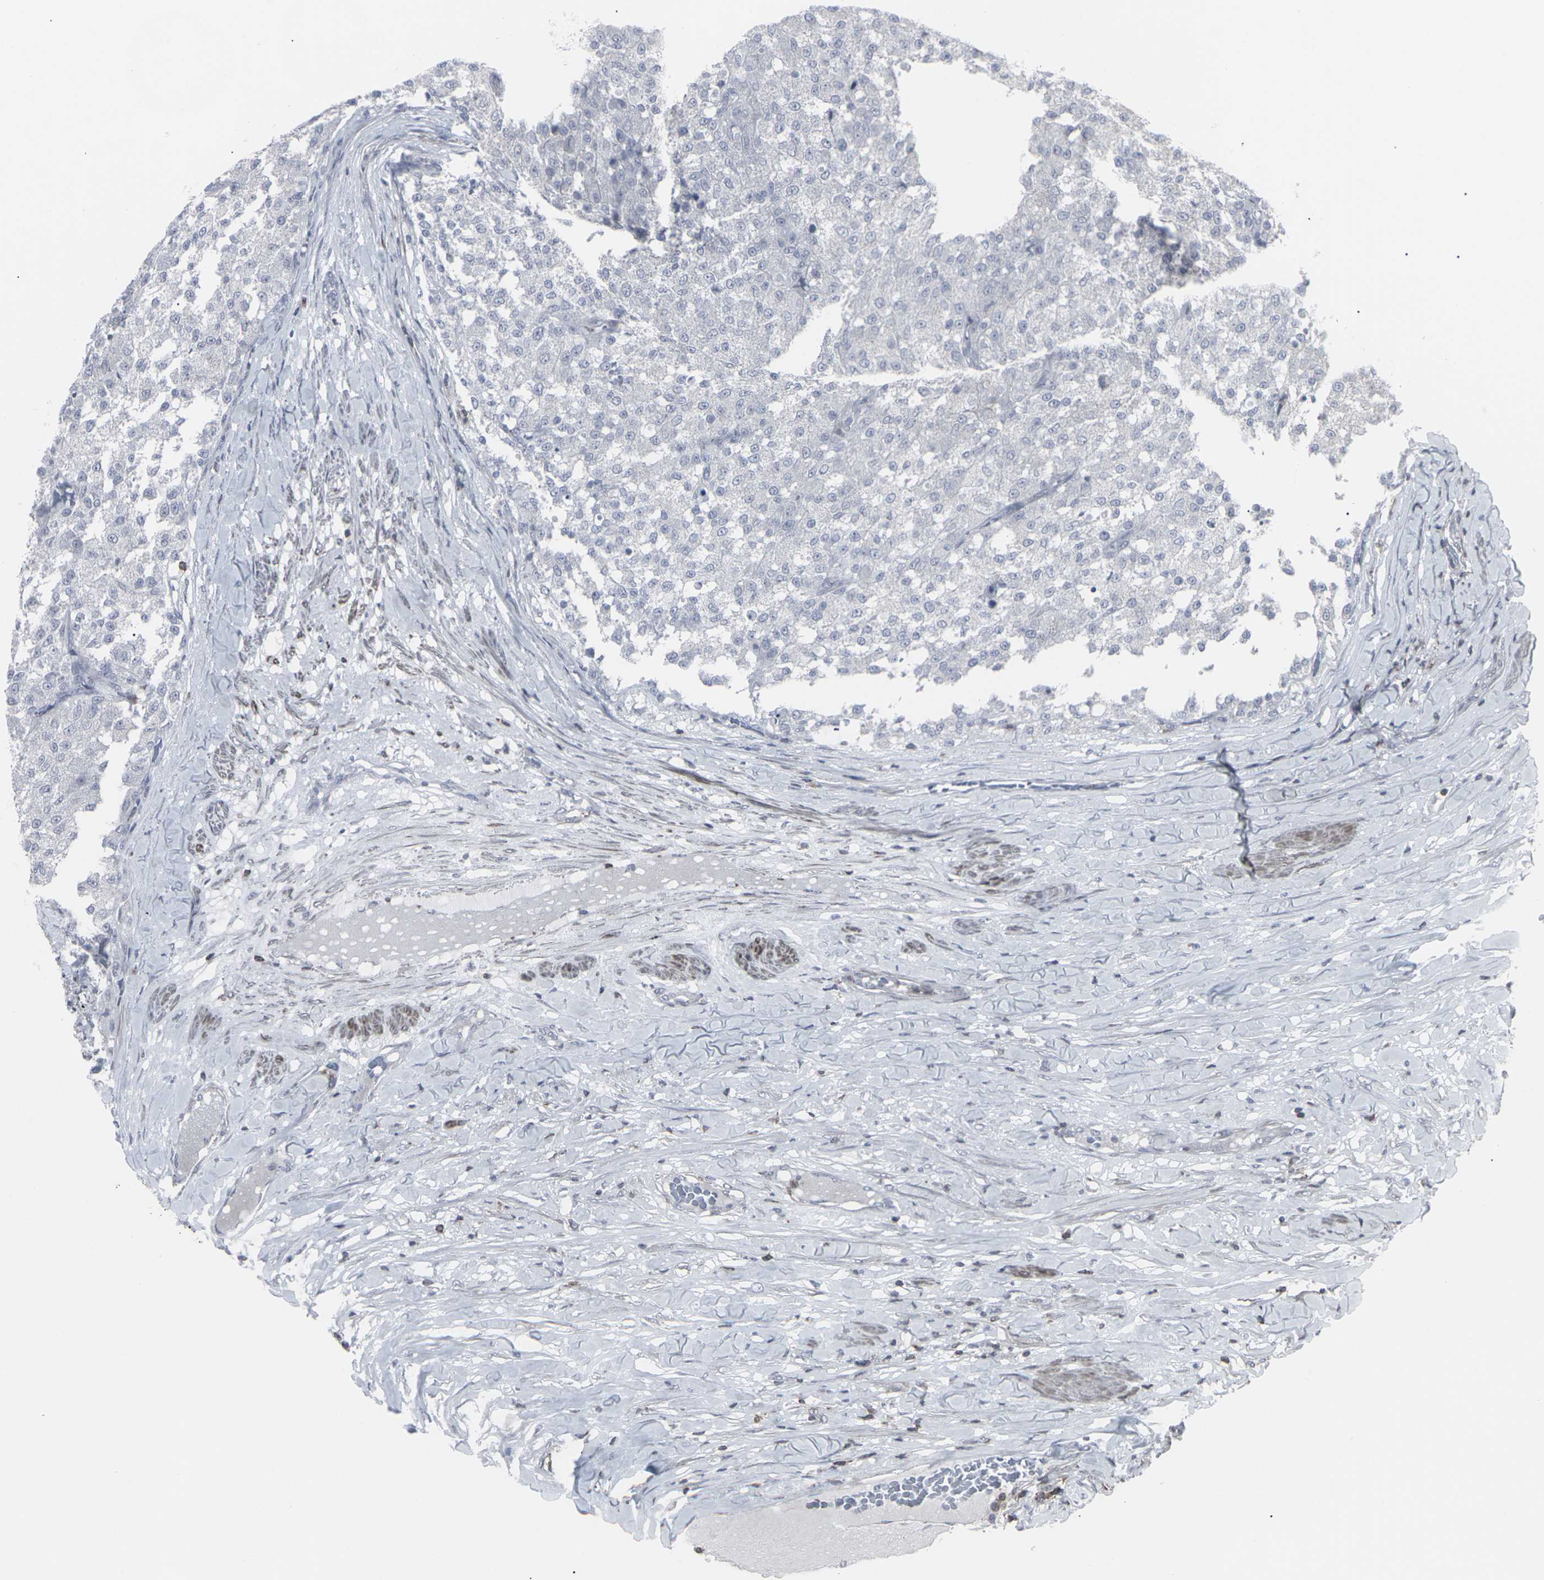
{"staining": {"intensity": "negative", "quantity": "none", "location": "none"}, "tissue": "testis cancer", "cell_type": "Tumor cells", "image_type": "cancer", "snomed": [{"axis": "morphology", "description": "Seminoma, NOS"}, {"axis": "topography", "description": "Testis"}], "caption": "IHC photomicrograph of neoplastic tissue: testis cancer stained with DAB (3,3'-diaminobenzidine) reveals no significant protein positivity in tumor cells.", "gene": "APOBEC2", "patient": {"sex": "male", "age": 59}}